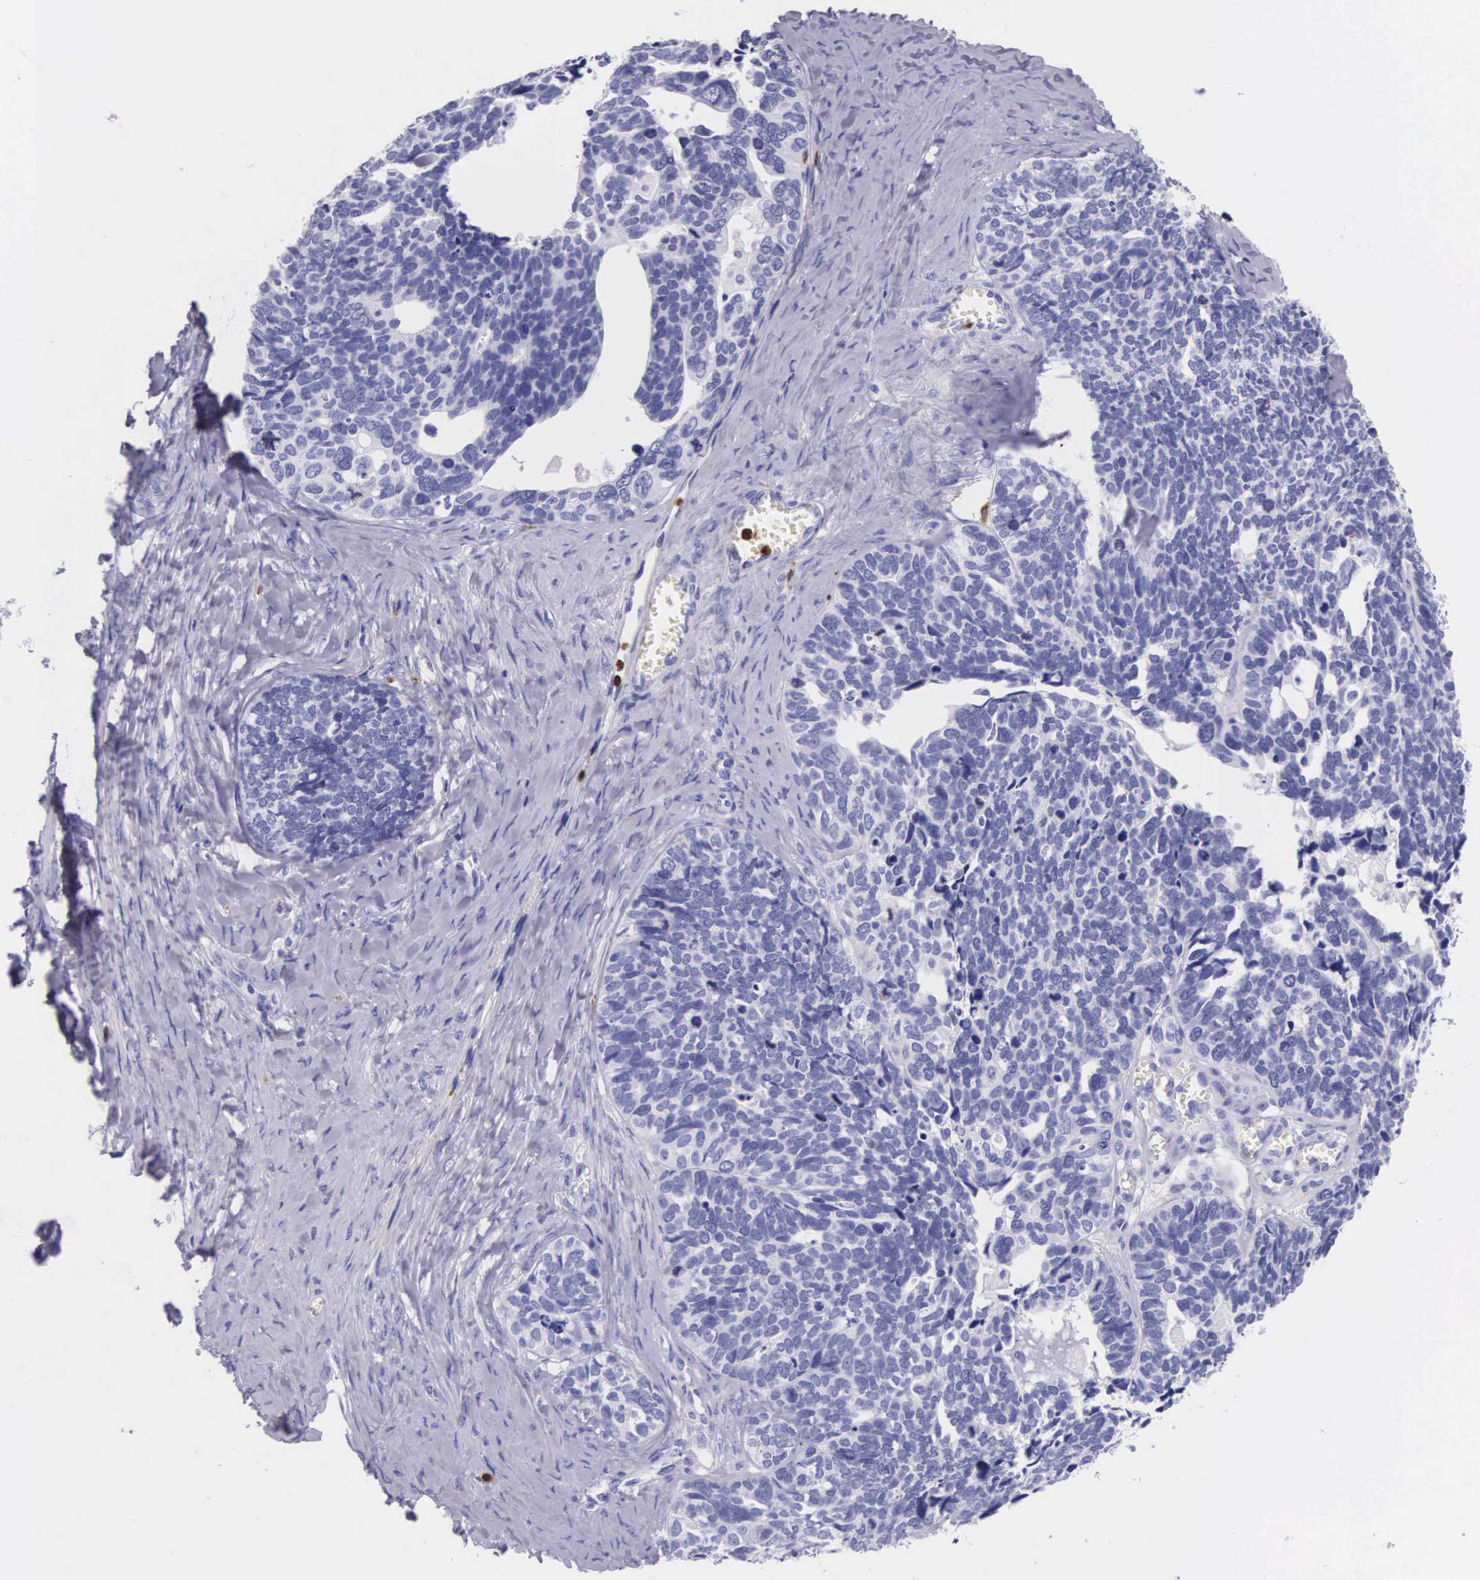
{"staining": {"intensity": "negative", "quantity": "none", "location": "none"}, "tissue": "ovarian cancer", "cell_type": "Tumor cells", "image_type": "cancer", "snomed": [{"axis": "morphology", "description": "Cystadenocarcinoma, serous, NOS"}, {"axis": "topography", "description": "Ovary"}], "caption": "Tumor cells show no significant protein expression in serous cystadenocarcinoma (ovarian).", "gene": "FCN1", "patient": {"sex": "female", "age": 77}}